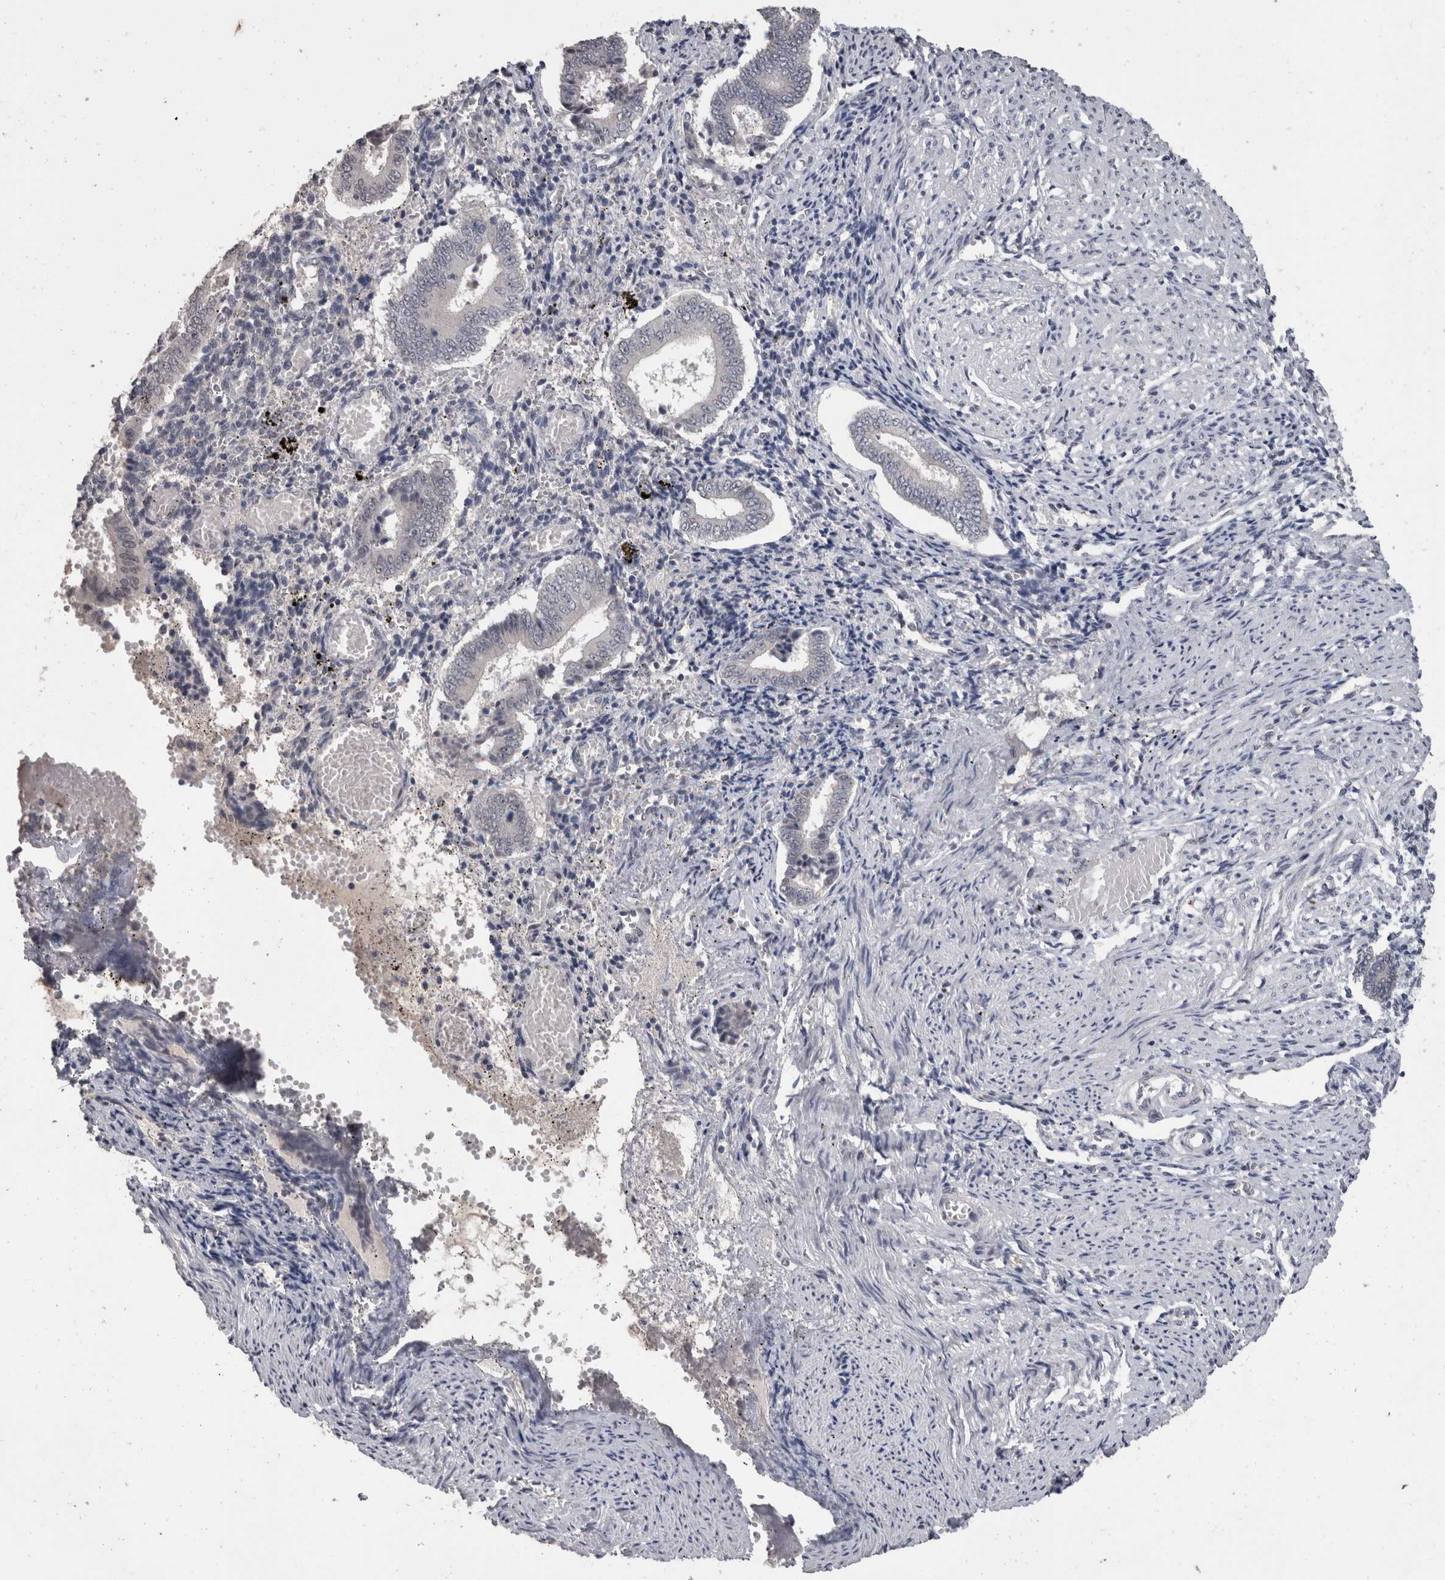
{"staining": {"intensity": "weak", "quantity": "<25%", "location": "nuclear"}, "tissue": "endometrium", "cell_type": "Cells in endometrial stroma", "image_type": "normal", "snomed": [{"axis": "morphology", "description": "Normal tissue, NOS"}, {"axis": "topography", "description": "Endometrium"}], "caption": "This is an immunohistochemistry (IHC) photomicrograph of unremarkable endometrium. There is no positivity in cells in endometrial stroma.", "gene": "DDX17", "patient": {"sex": "female", "age": 42}}